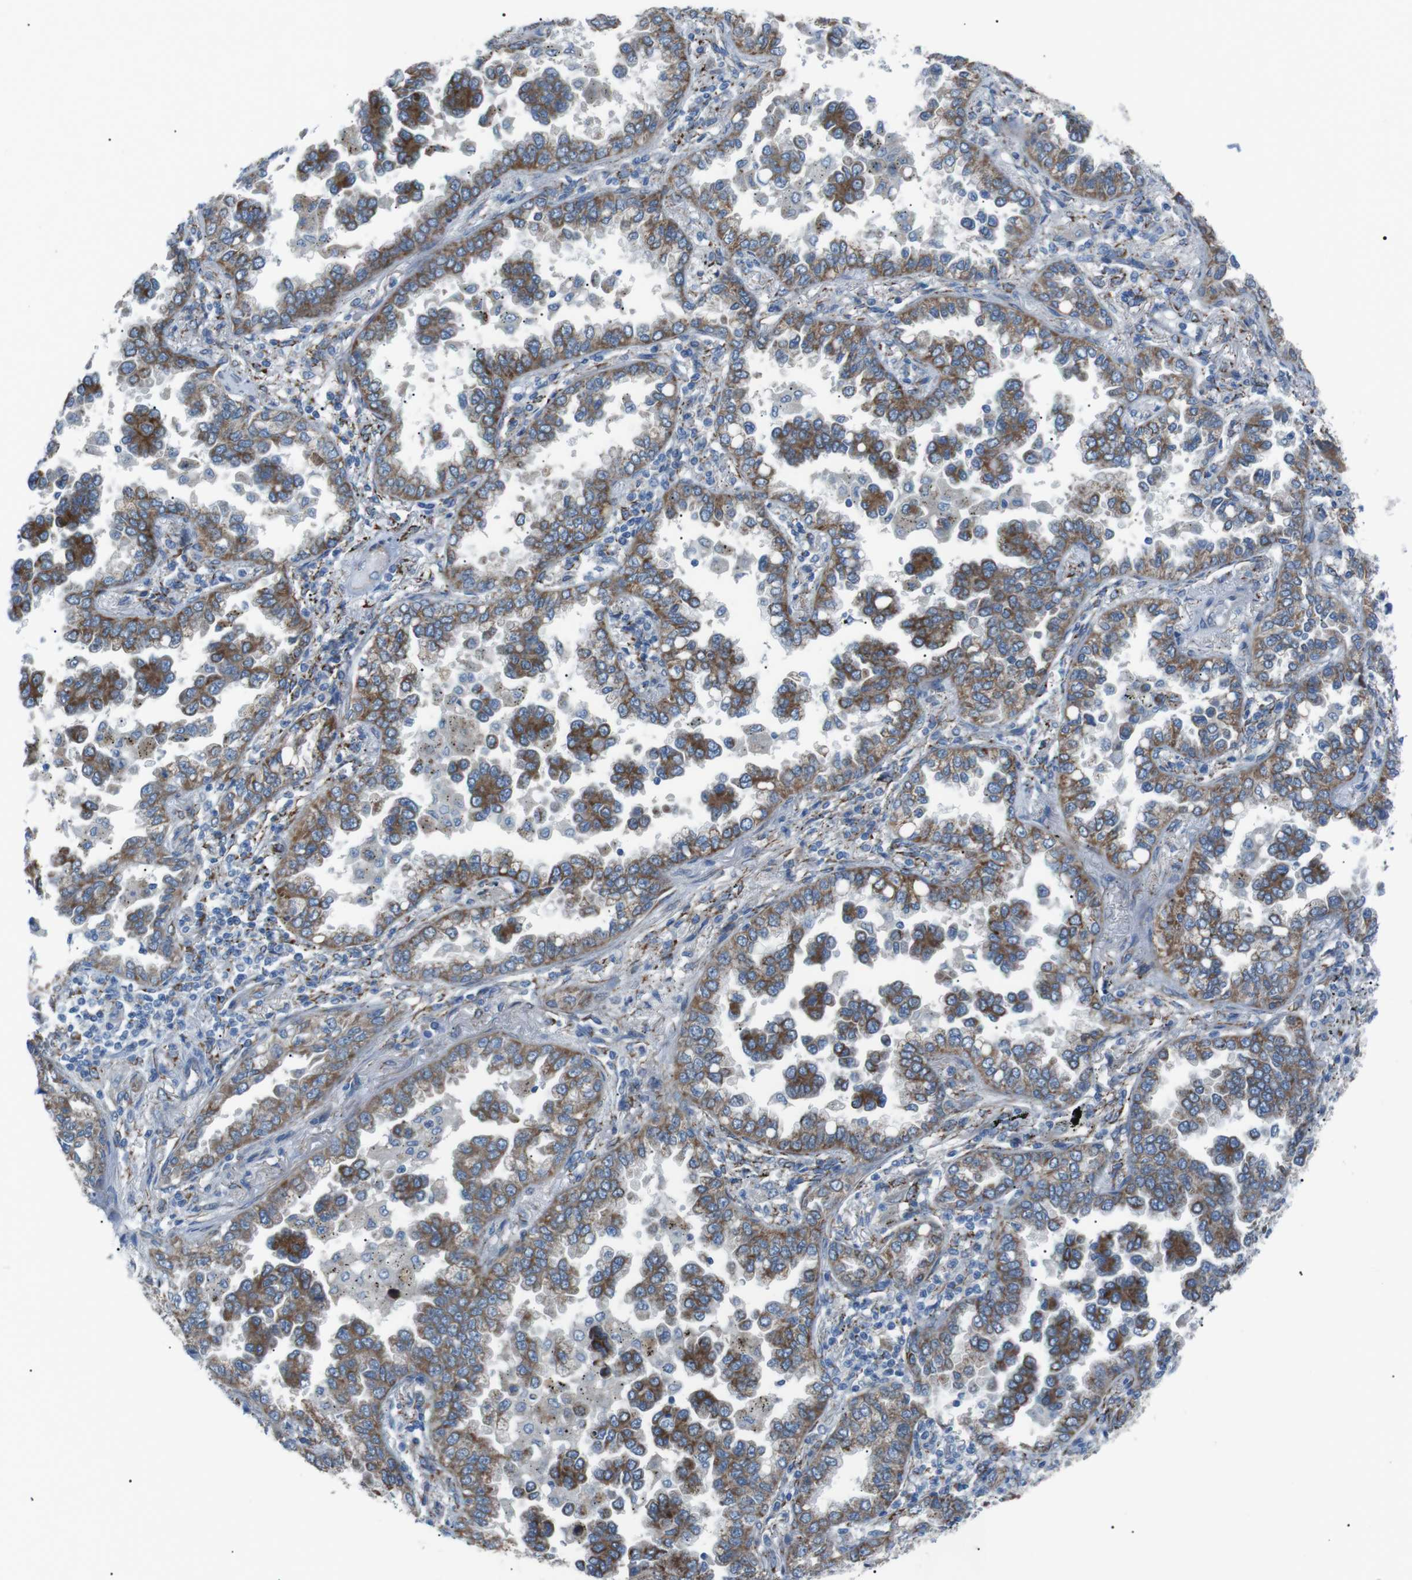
{"staining": {"intensity": "moderate", "quantity": "25%-75%", "location": "cytoplasmic/membranous"}, "tissue": "lung cancer", "cell_type": "Tumor cells", "image_type": "cancer", "snomed": [{"axis": "morphology", "description": "Normal tissue, NOS"}, {"axis": "morphology", "description": "Adenocarcinoma, NOS"}, {"axis": "topography", "description": "Lung"}], "caption": "The histopathology image shows a brown stain indicating the presence of a protein in the cytoplasmic/membranous of tumor cells in lung cancer. The protein is stained brown, and the nuclei are stained in blue (DAB (3,3'-diaminobenzidine) IHC with brightfield microscopy, high magnification).", "gene": "MTARC2", "patient": {"sex": "male", "age": 59}}